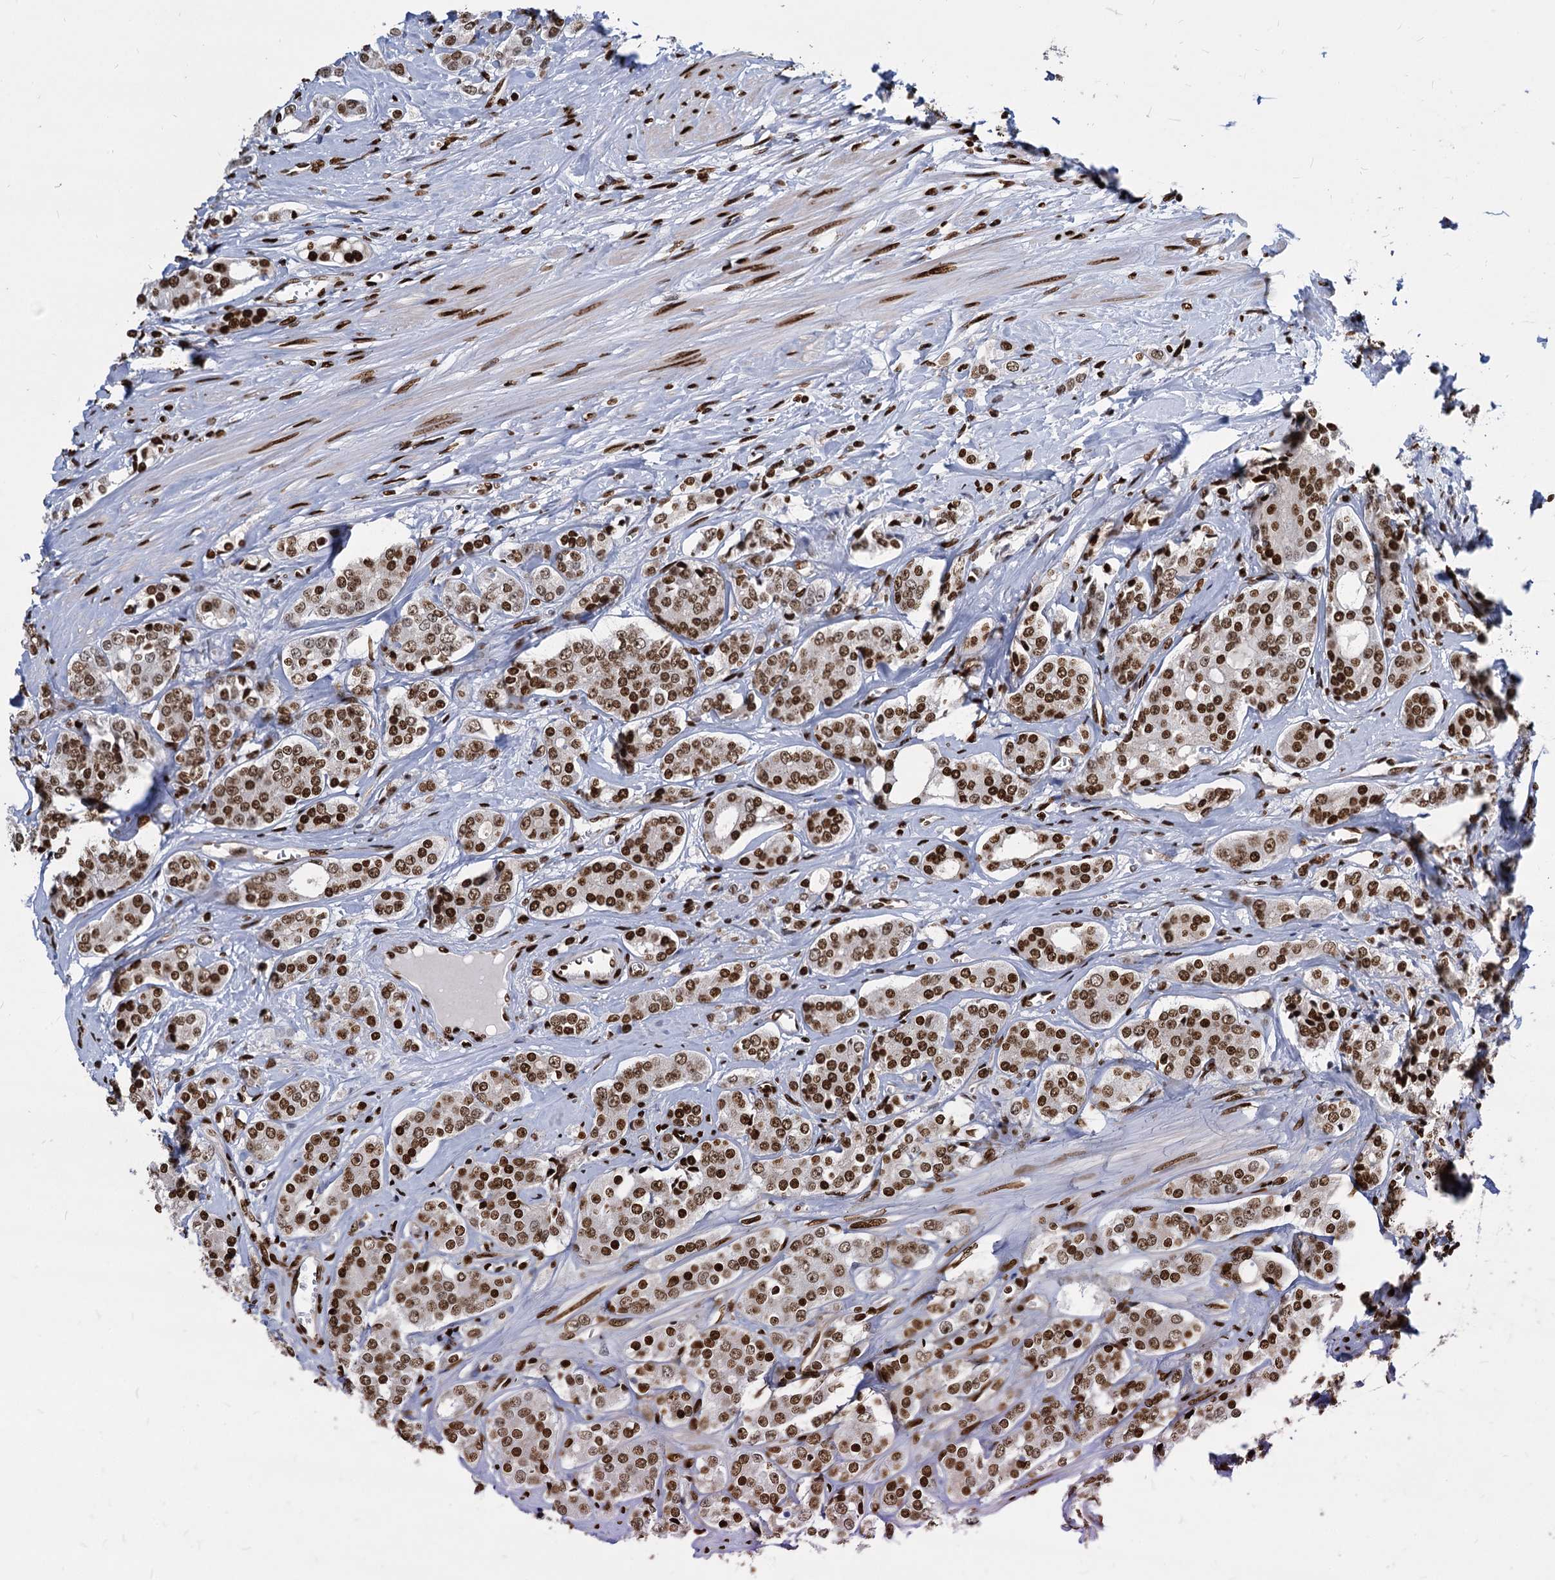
{"staining": {"intensity": "strong", "quantity": ">75%", "location": "nuclear"}, "tissue": "prostate cancer", "cell_type": "Tumor cells", "image_type": "cancer", "snomed": [{"axis": "morphology", "description": "Adenocarcinoma, High grade"}, {"axis": "topography", "description": "Prostate"}], "caption": "Immunohistochemical staining of human prostate cancer shows high levels of strong nuclear protein positivity in approximately >75% of tumor cells.", "gene": "MECP2", "patient": {"sex": "male", "age": 62}}